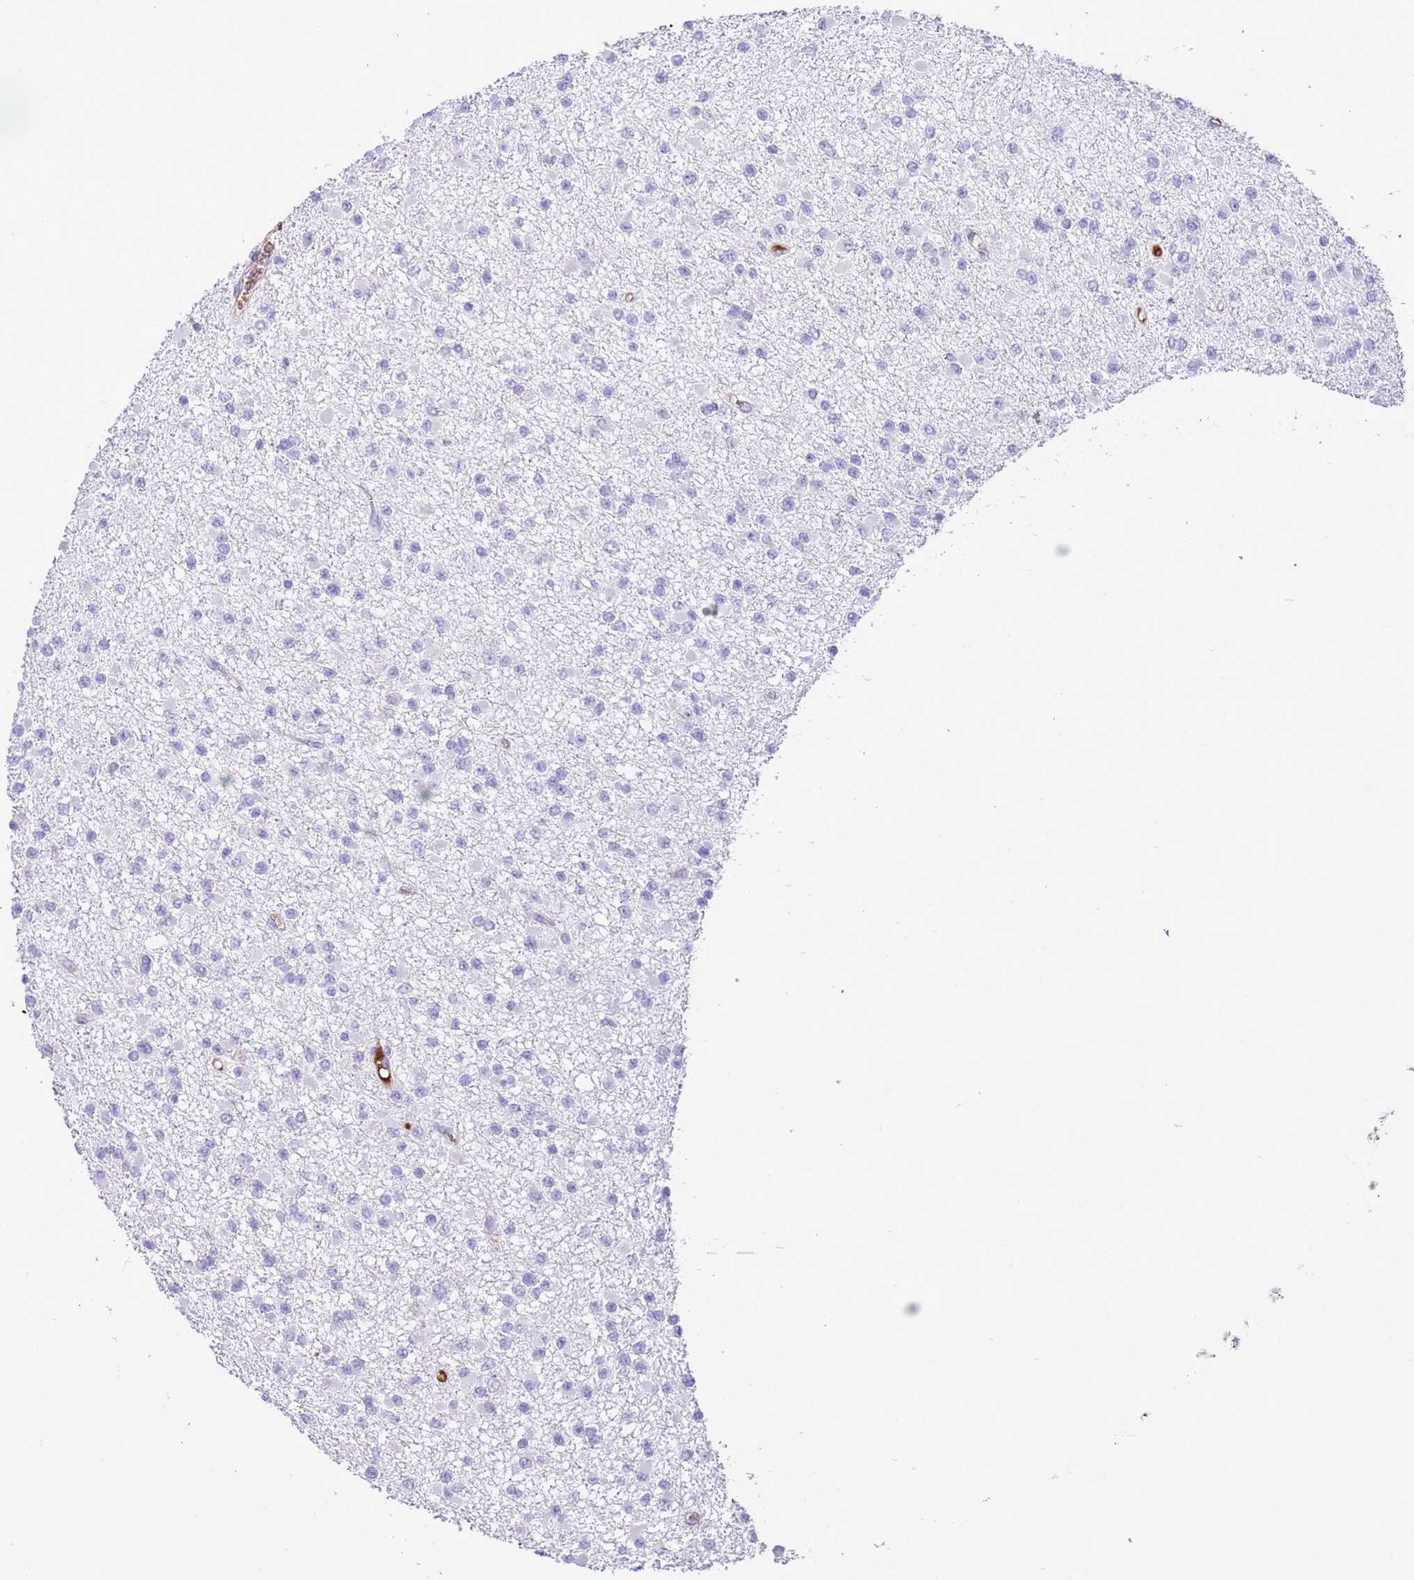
{"staining": {"intensity": "negative", "quantity": "none", "location": "none"}, "tissue": "glioma", "cell_type": "Tumor cells", "image_type": "cancer", "snomed": [{"axis": "morphology", "description": "Glioma, malignant, Low grade"}, {"axis": "topography", "description": "Brain"}], "caption": "Tumor cells show no significant positivity in malignant glioma (low-grade).", "gene": "IGF1", "patient": {"sex": "female", "age": 22}}